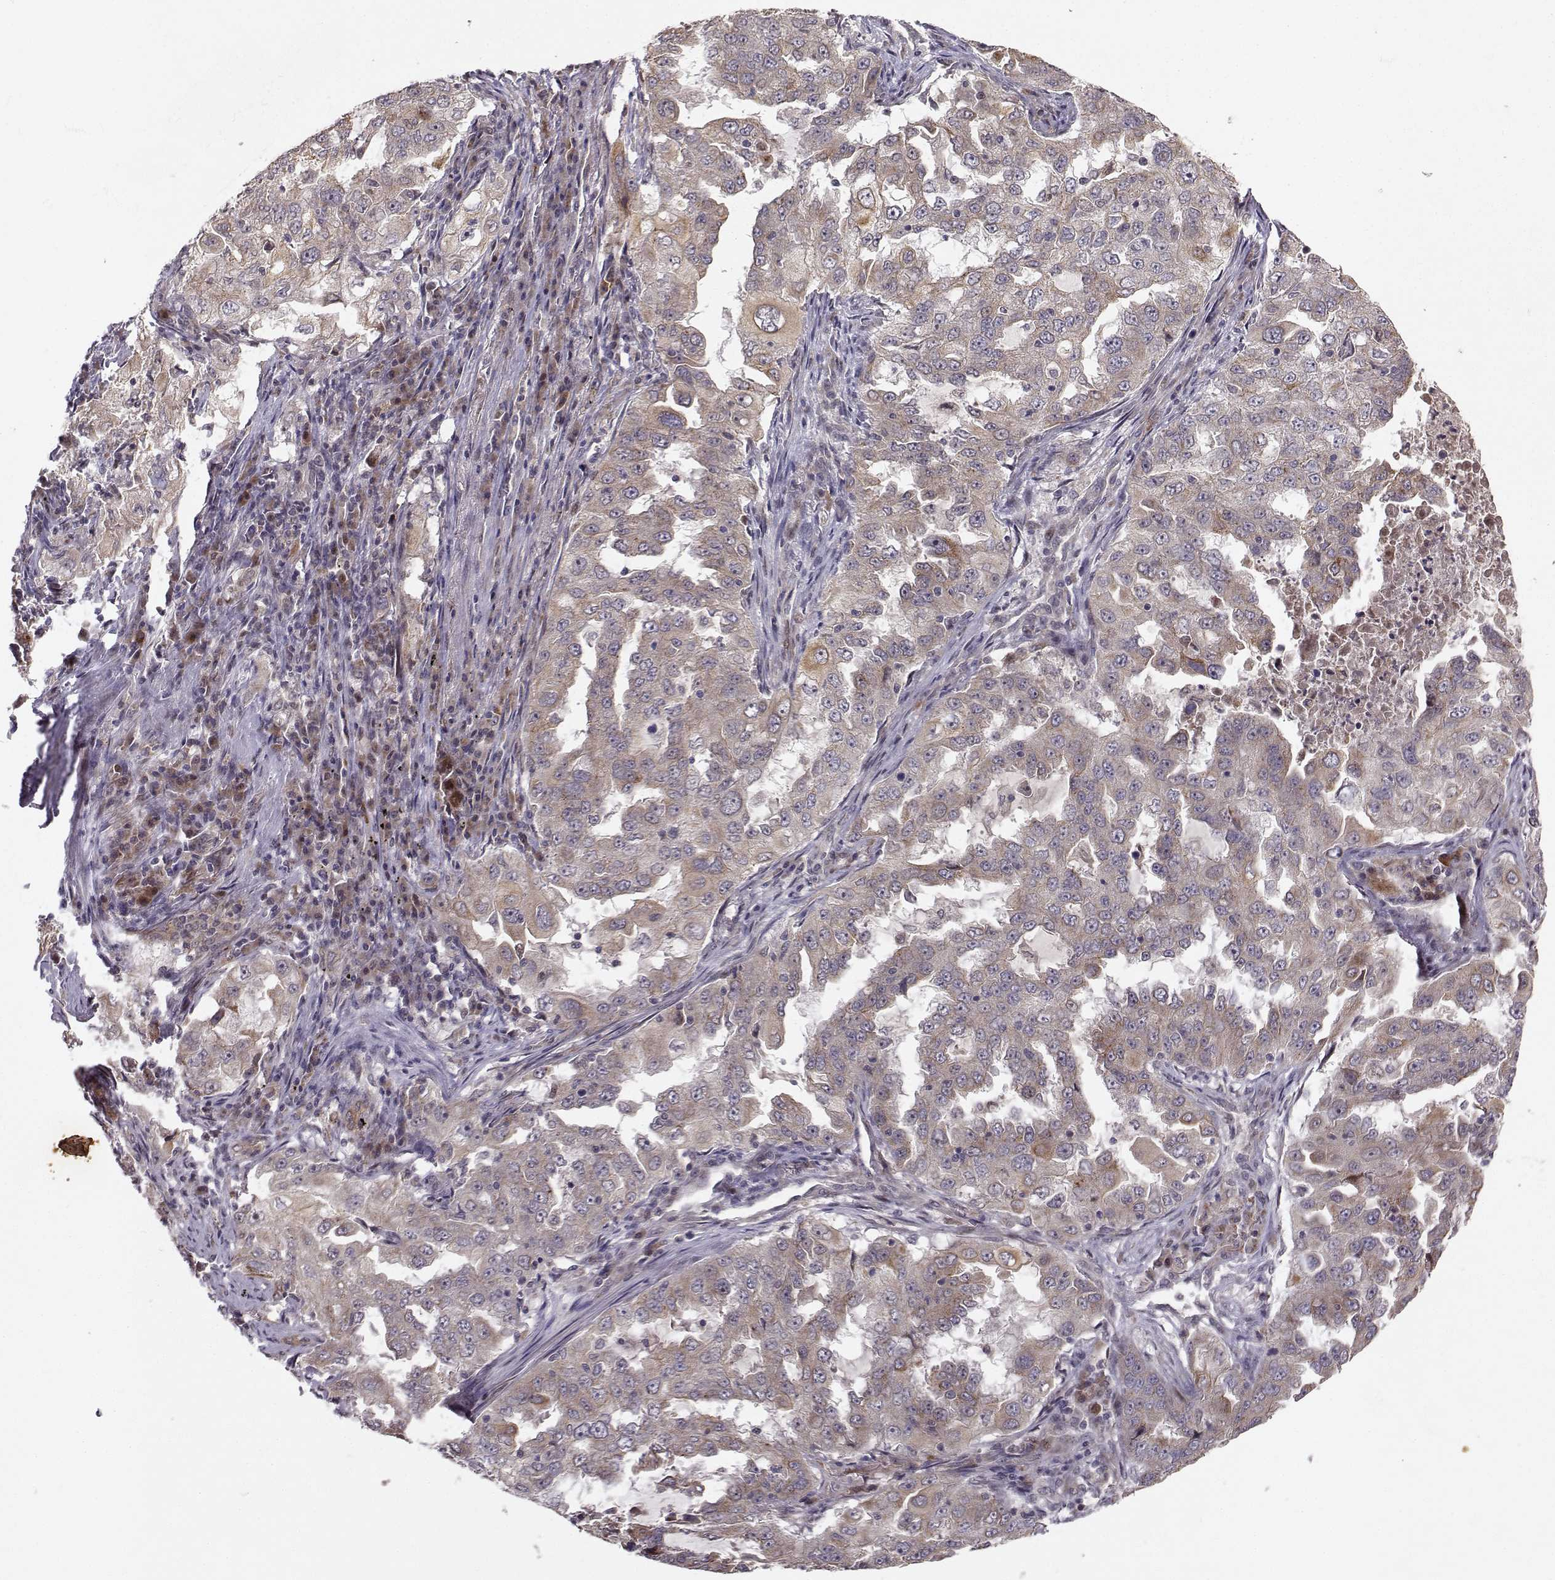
{"staining": {"intensity": "moderate", "quantity": "<25%", "location": "cytoplasmic/membranous"}, "tissue": "lung cancer", "cell_type": "Tumor cells", "image_type": "cancer", "snomed": [{"axis": "morphology", "description": "Adenocarcinoma, NOS"}, {"axis": "topography", "description": "Lung"}], "caption": "About <25% of tumor cells in human lung adenocarcinoma exhibit moderate cytoplasmic/membranous protein expression as visualized by brown immunohistochemical staining.", "gene": "APC", "patient": {"sex": "female", "age": 61}}